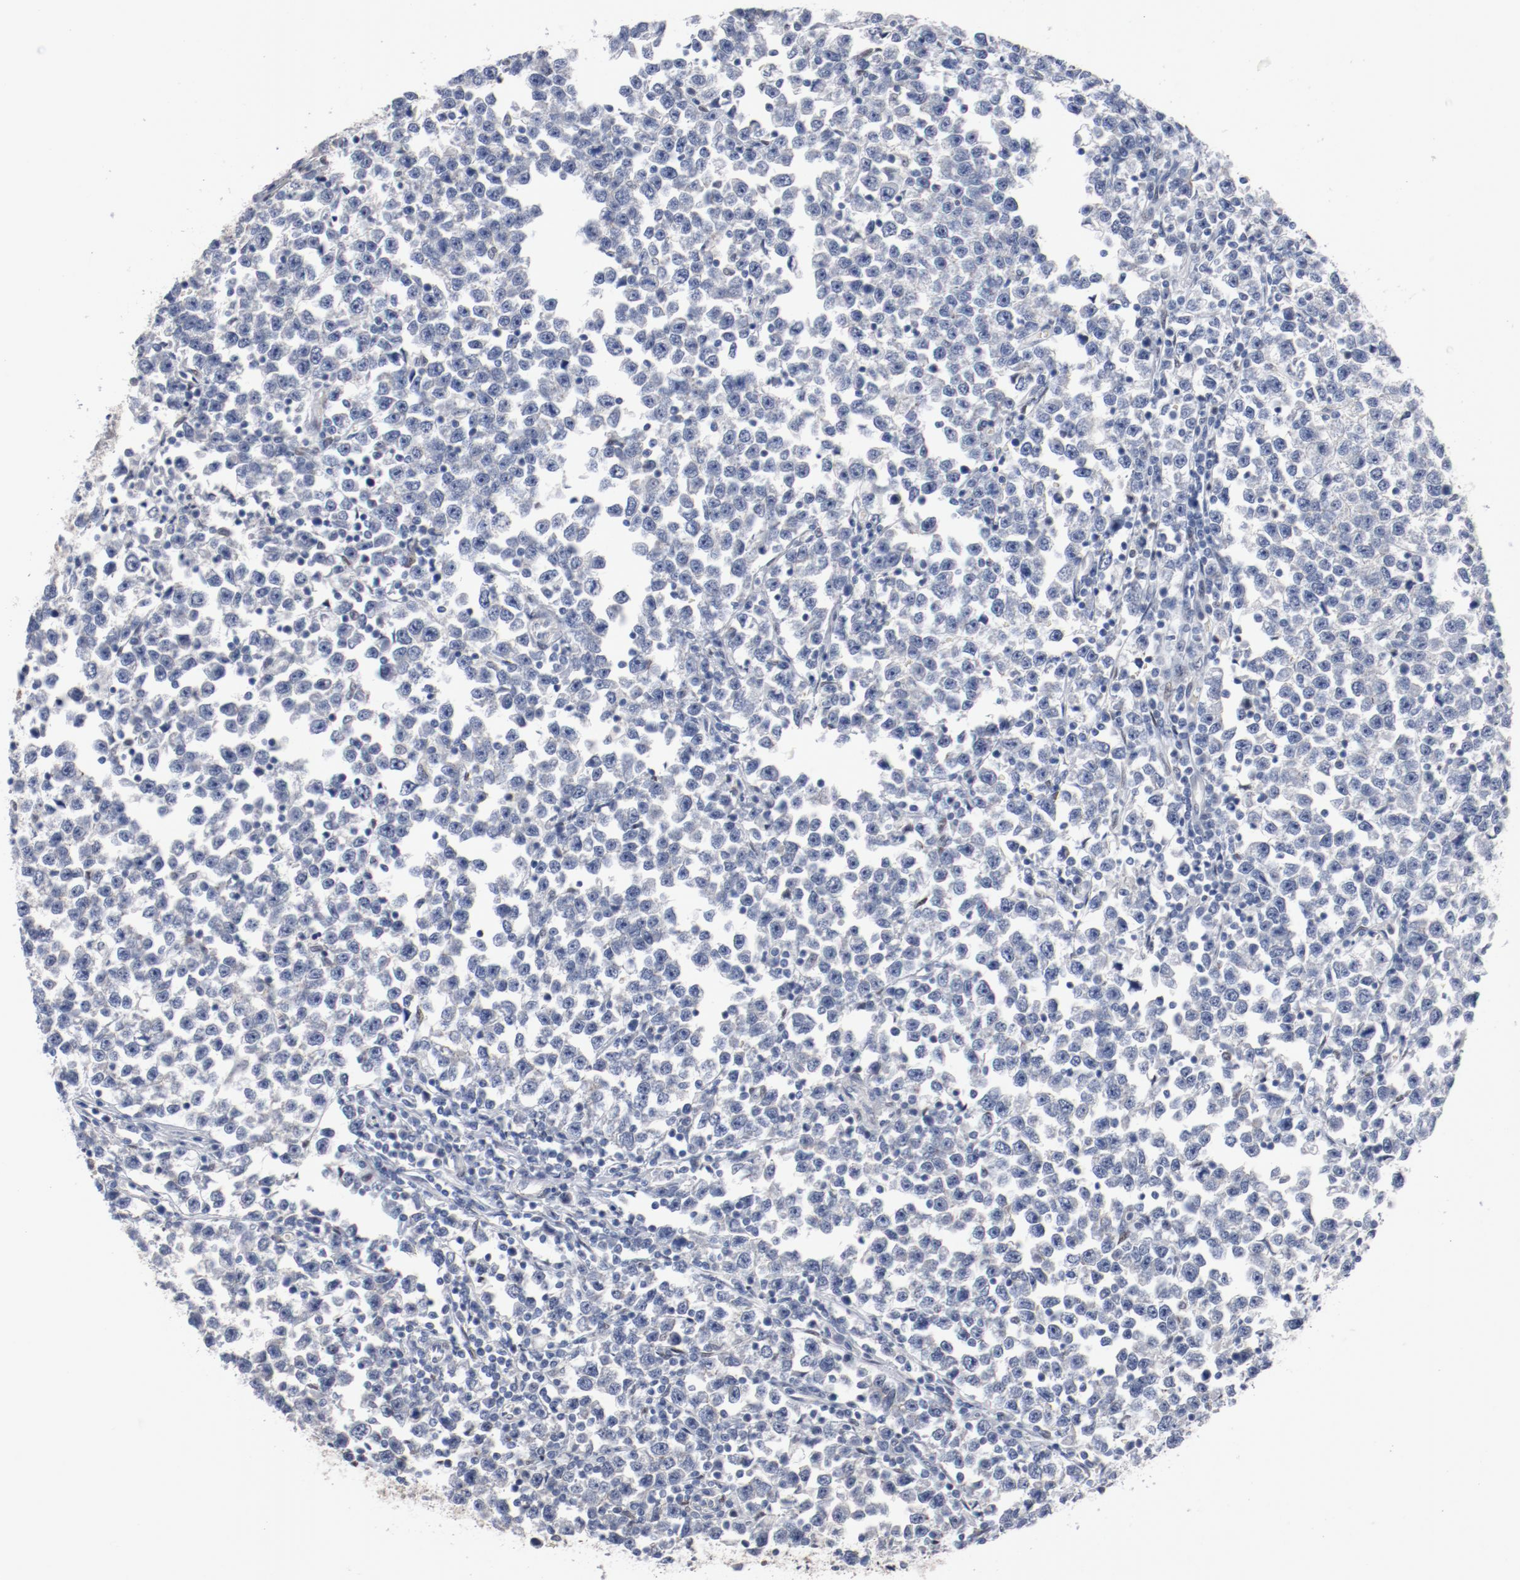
{"staining": {"intensity": "negative", "quantity": "none", "location": "none"}, "tissue": "testis cancer", "cell_type": "Tumor cells", "image_type": "cancer", "snomed": [{"axis": "morphology", "description": "Seminoma, NOS"}, {"axis": "topography", "description": "Testis"}], "caption": "High magnification brightfield microscopy of testis cancer stained with DAB (brown) and counterstained with hematoxylin (blue): tumor cells show no significant positivity.", "gene": "ZEB2", "patient": {"sex": "male", "age": 43}}